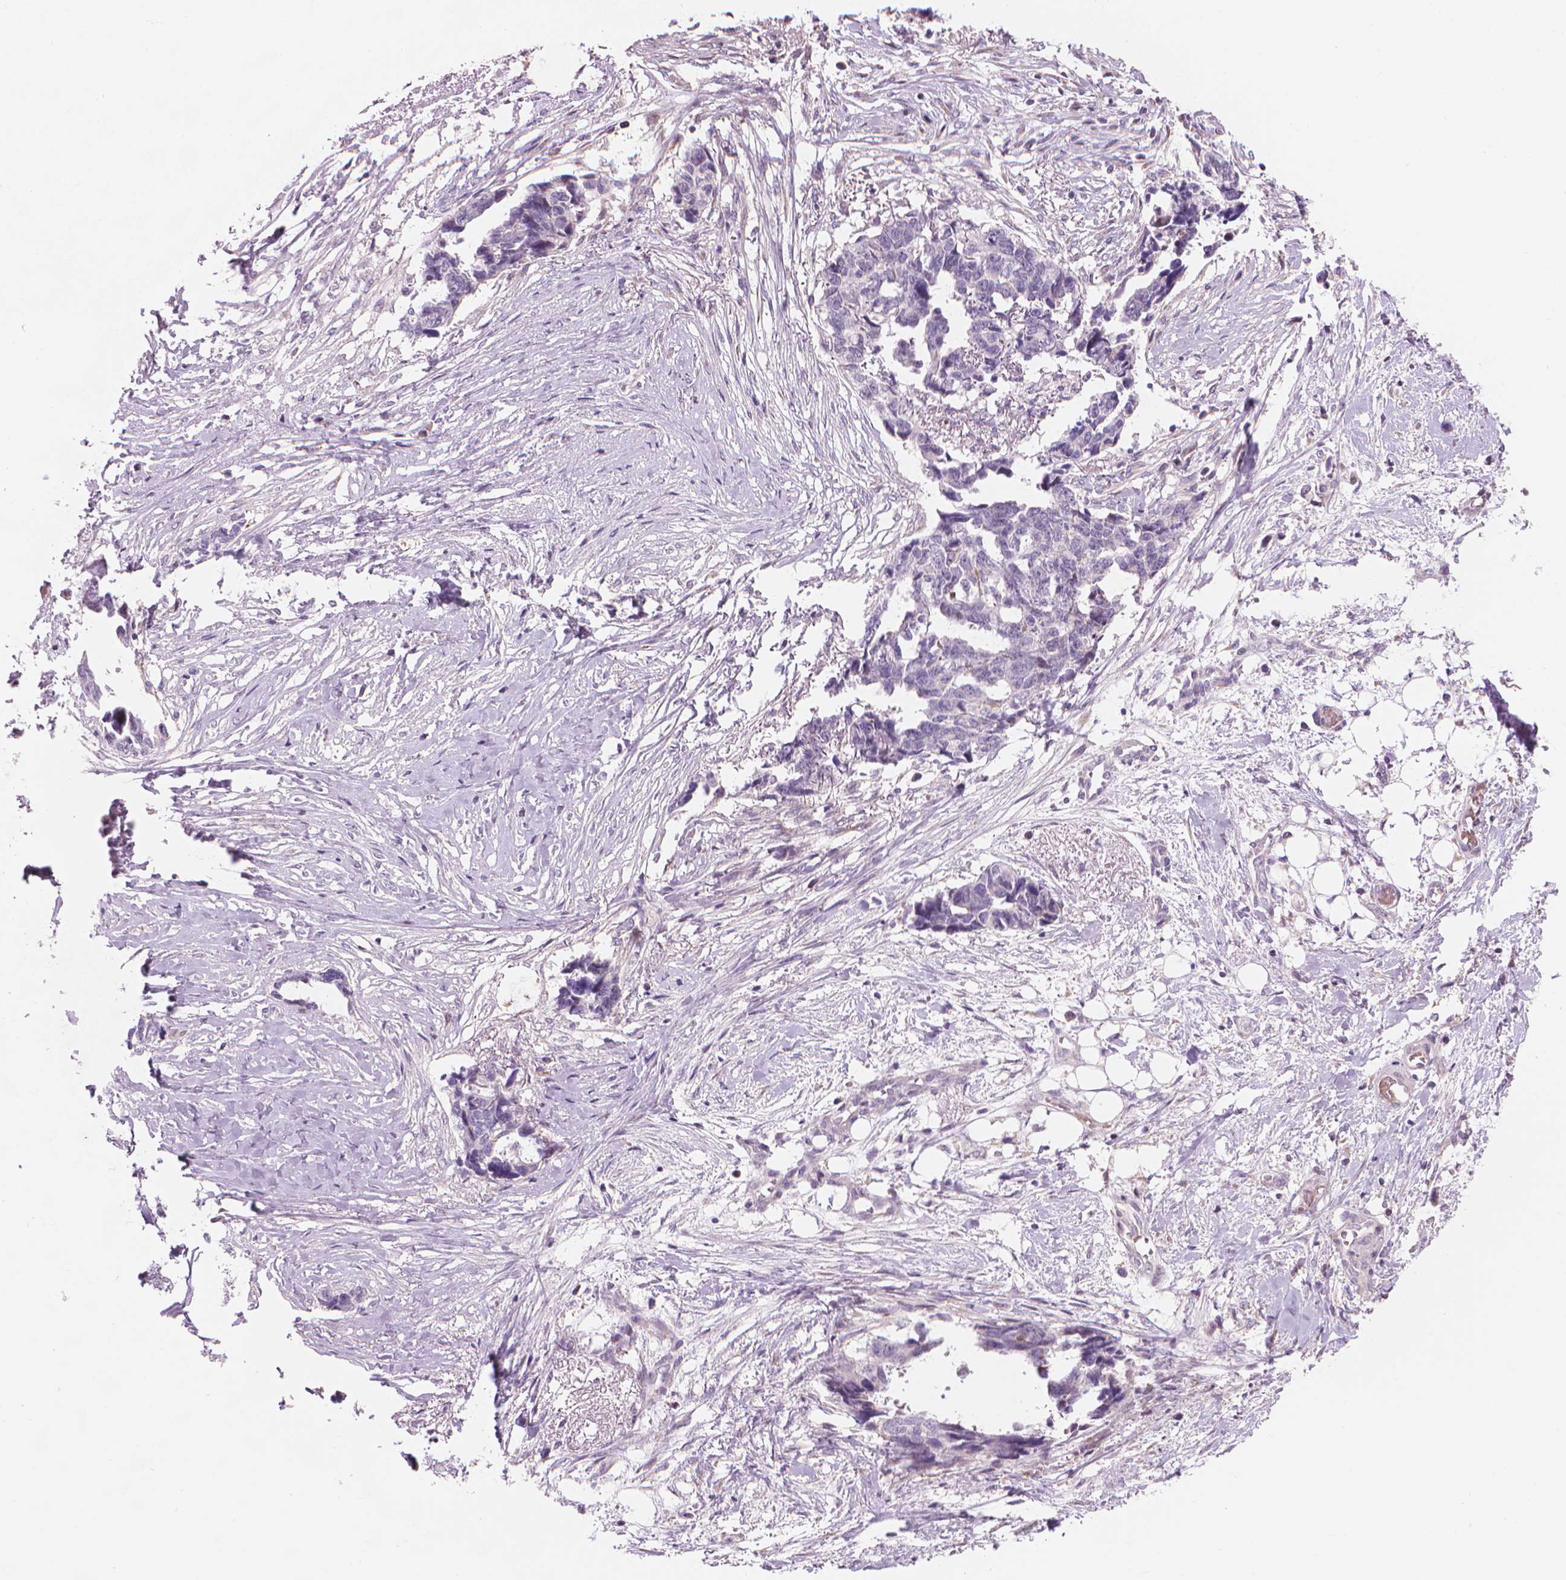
{"staining": {"intensity": "negative", "quantity": "none", "location": "none"}, "tissue": "ovarian cancer", "cell_type": "Tumor cells", "image_type": "cancer", "snomed": [{"axis": "morphology", "description": "Cystadenocarcinoma, serous, NOS"}, {"axis": "topography", "description": "Ovary"}], "caption": "An image of ovarian serous cystadenocarcinoma stained for a protein demonstrates no brown staining in tumor cells.", "gene": "IFFO1", "patient": {"sex": "female", "age": 69}}